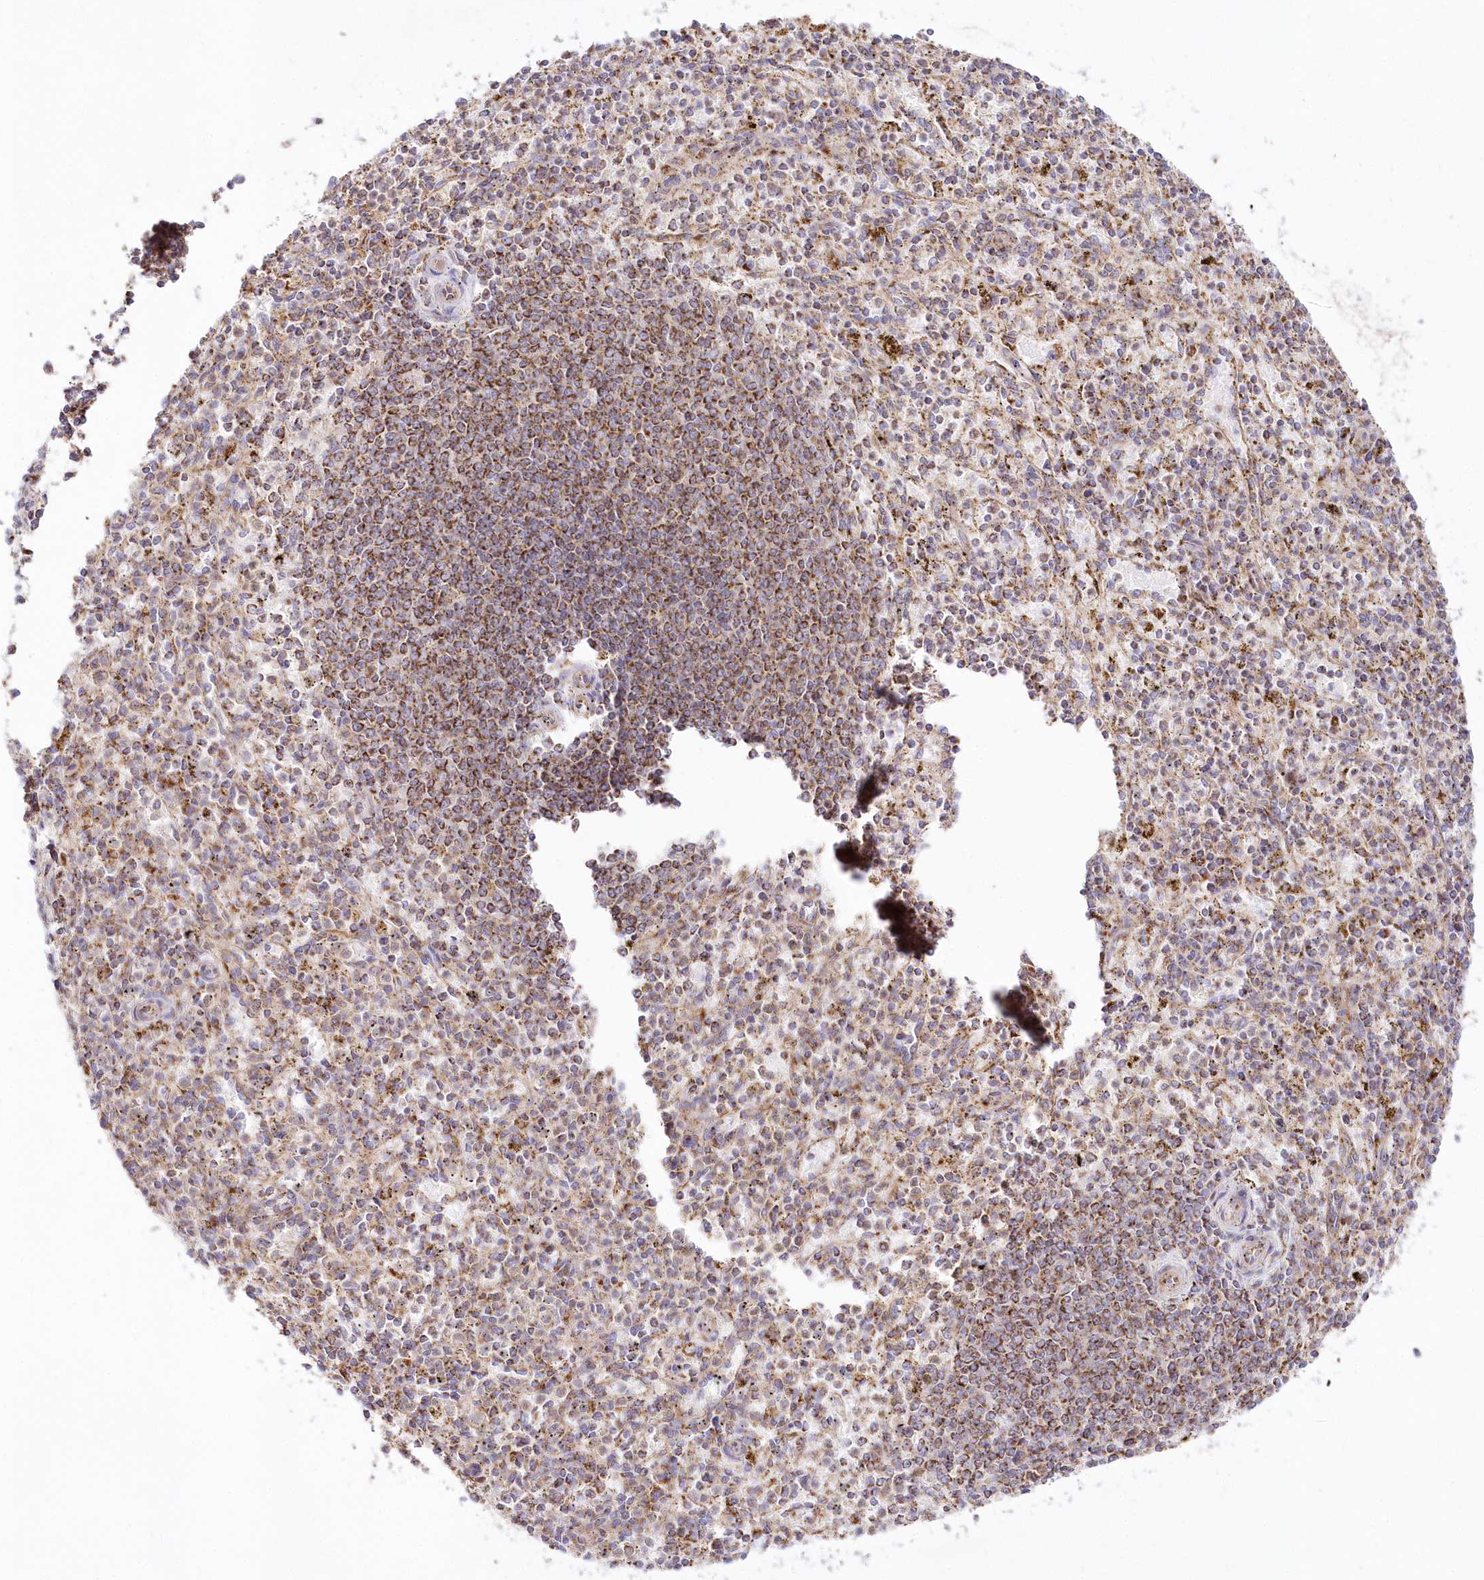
{"staining": {"intensity": "moderate", "quantity": "<25%", "location": "cytoplasmic/membranous"}, "tissue": "spleen", "cell_type": "Cells in red pulp", "image_type": "normal", "snomed": [{"axis": "morphology", "description": "Normal tissue, NOS"}, {"axis": "topography", "description": "Spleen"}], "caption": "Moderate cytoplasmic/membranous protein positivity is appreciated in approximately <25% of cells in red pulp in spleen.", "gene": "DNA2", "patient": {"sex": "male", "age": 72}}